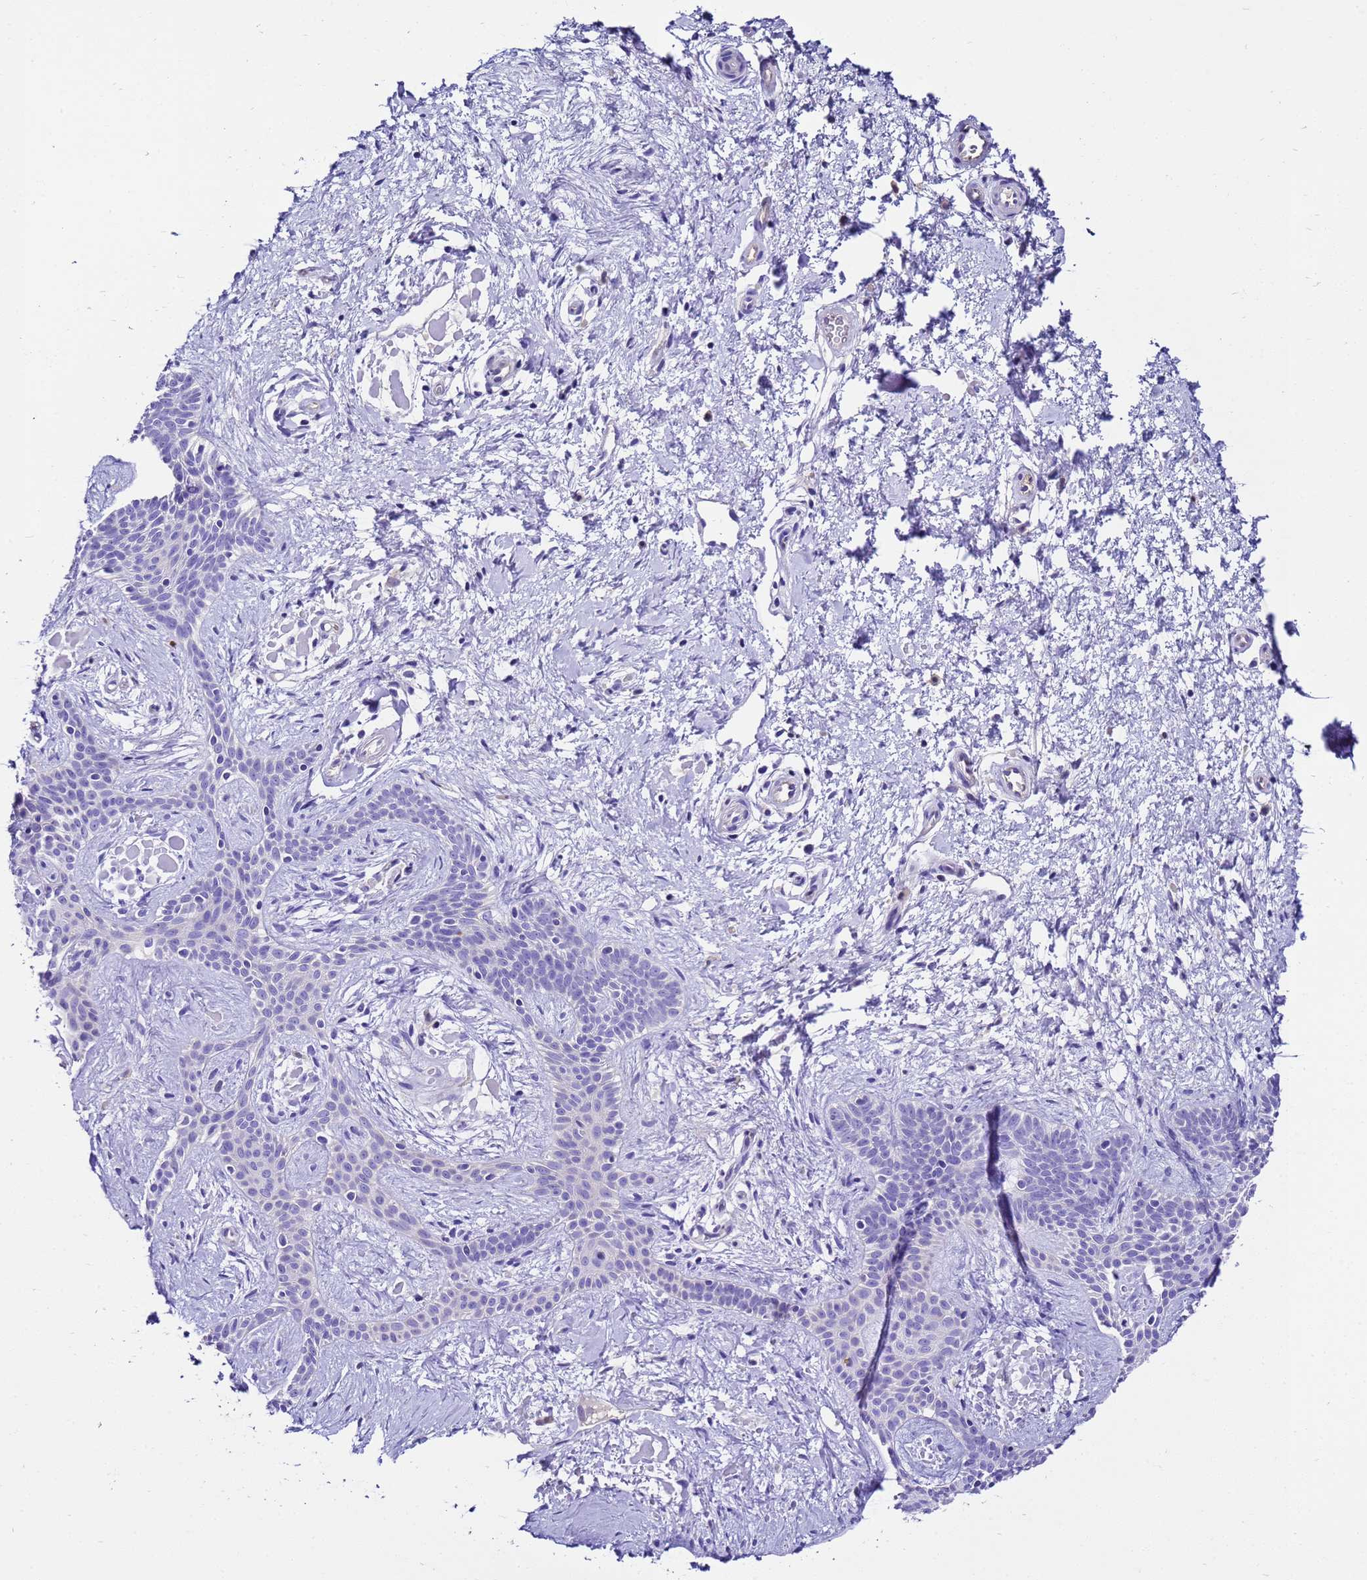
{"staining": {"intensity": "negative", "quantity": "none", "location": "none"}, "tissue": "skin cancer", "cell_type": "Tumor cells", "image_type": "cancer", "snomed": [{"axis": "morphology", "description": "Basal cell carcinoma"}, {"axis": "topography", "description": "Skin"}], "caption": "Immunohistochemistry of skin cancer displays no positivity in tumor cells.", "gene": "UGT2A1", "patient": {"sex": "male", "age": 78}}